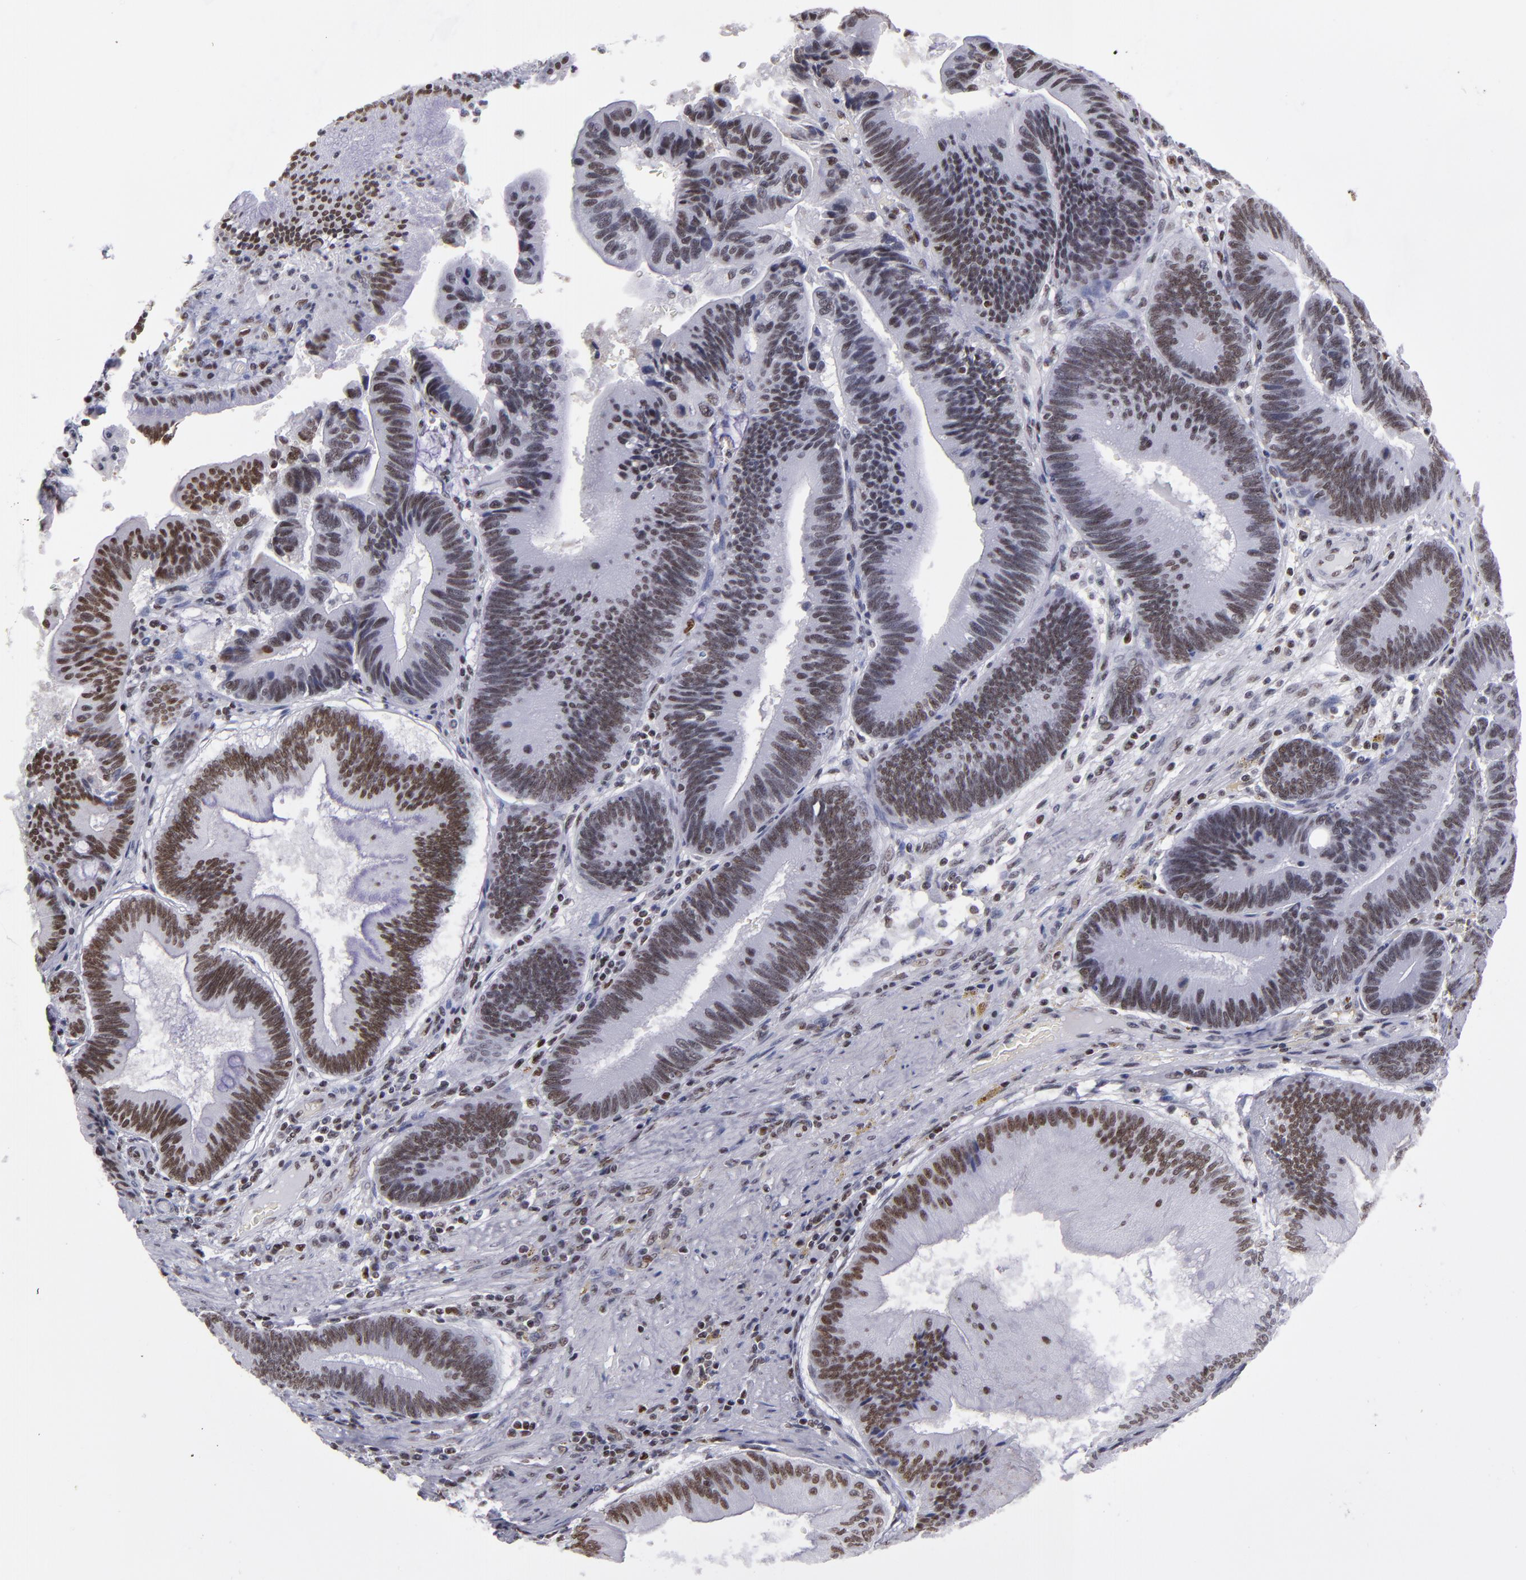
{"staining": {"intensity": "weak", "quantity": "25%-75%", "location": "nuclear"}, "tissue": "pancreatic cancer", "cell_type": "Tumor cells", "image_type": "cancer", "snomed": [{"axis": "morphology", "description": "Adenocarcinoma, NOS"}, {"axis": "topography", "description": "Pancreas"}], "caption": "This is an image of IHC staining of pancreatic adenocarcinoma, which shows weak expression in the nuclear of tumor cells.", "gene": "TERF2", "patient": {"sex": "male", "age": 82}}